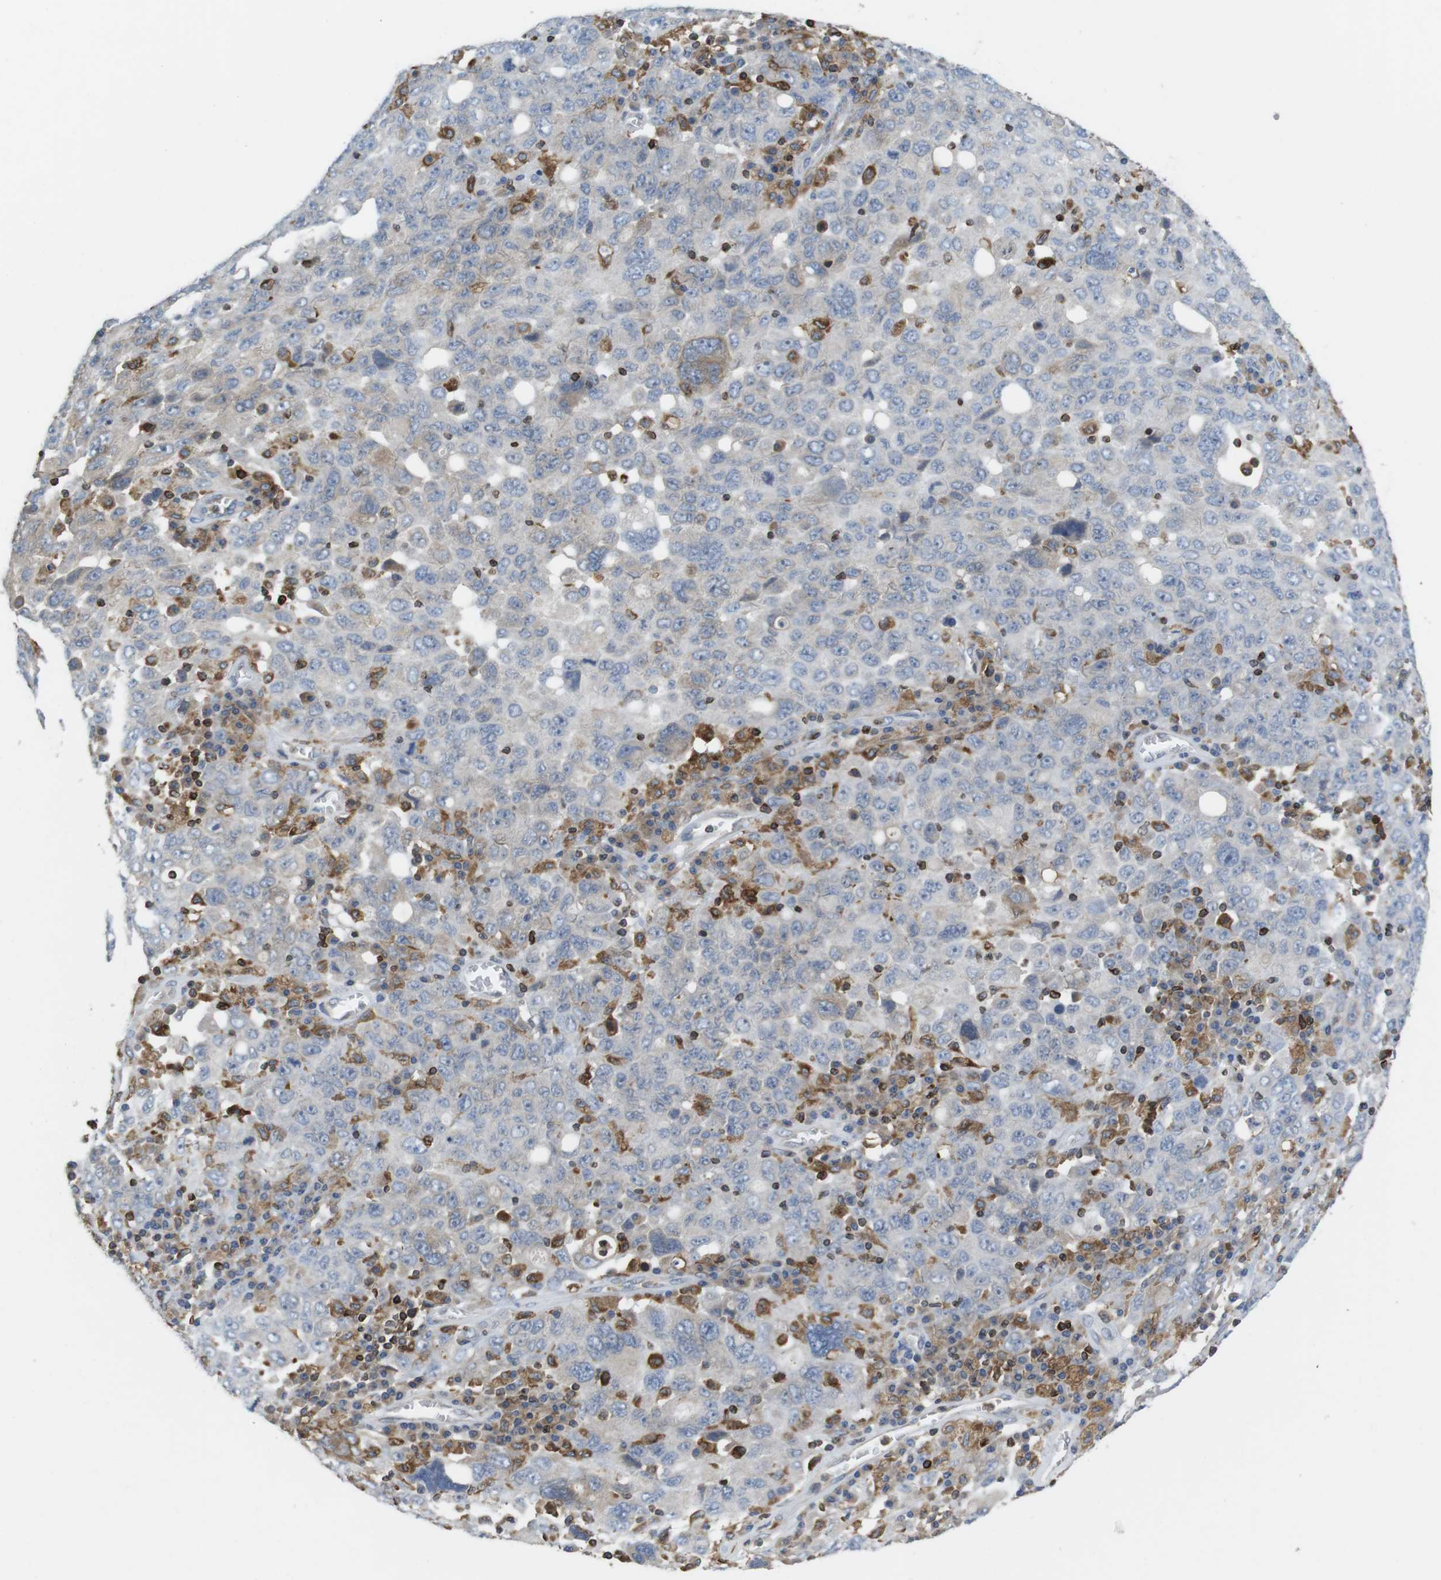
{"staining": {"intensity": "negative", "quantity": "none", "location": "none"}, "tissue": "ovarian cancer", "cell_type": "Tumor cells", "image_type": "cancer", "snomed": [{"axis": "morphology", "description": "Carcinoma, endometroid"}, {"axis": "topography", "description": "Ovary"}], "caption": "High power microscopy micrograph of an immunohistochemistry (IHC) histopathology image of endometroid carcinoma (ovarian), revealing no significant expression in tumor cells.", "gene": "ARL6IP5", "patient": {"sex": "female", "age": 62}}